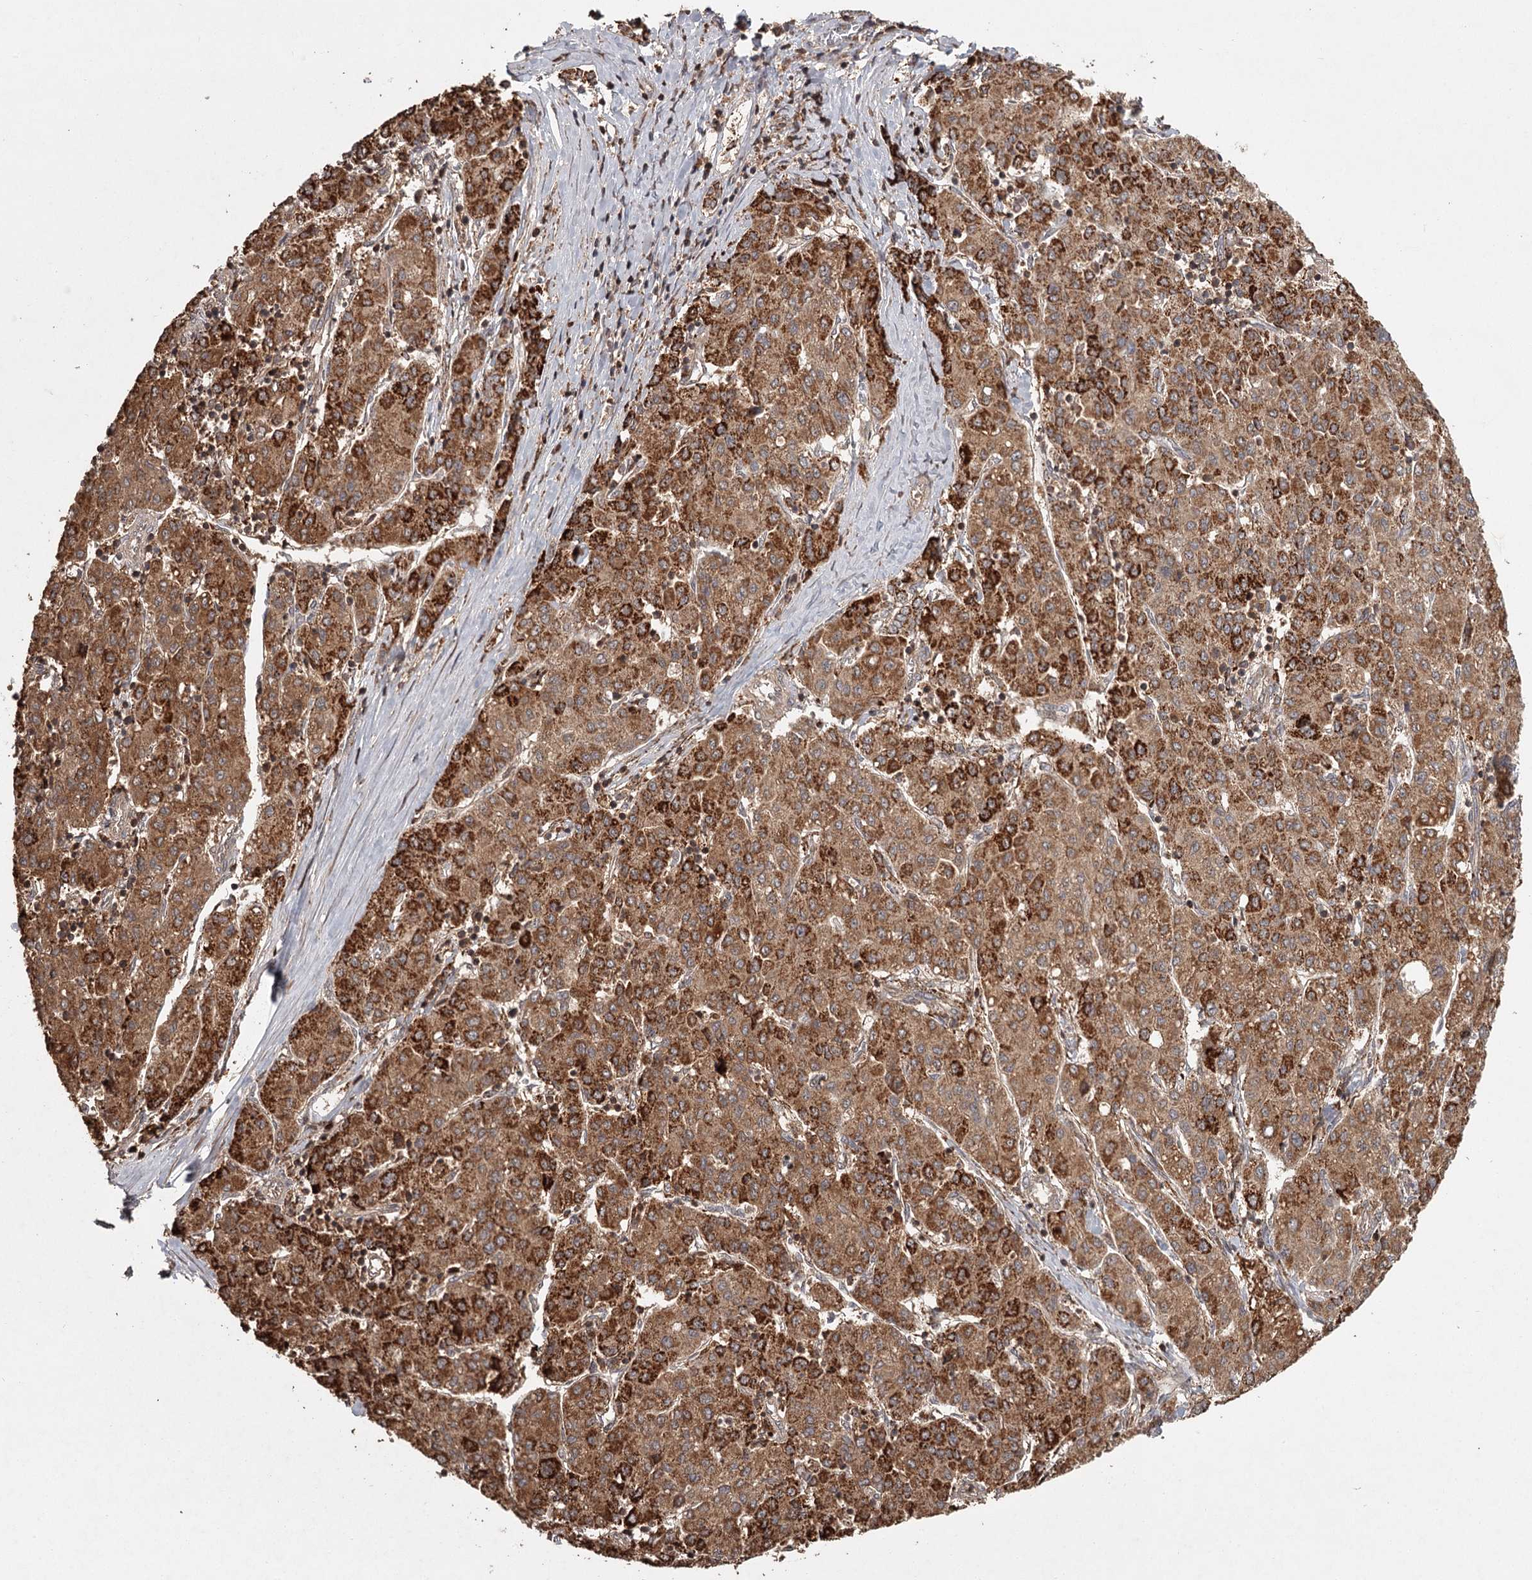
{"staining": {"intensity": "strong", "quantity": ">75%", "location": "cytoplasmic/membranous"}, "tissue": "liver cancer", "cell_type": "Tumor cells", "image_type": "cancer", "snomed": [{"axis": "morphology", "description": "Carcinoma, Hepatocellular, NOS"}, {"axis": "topography", "description": "Liver"}], "caption": "Immunohistochemistry (IHC) staining of liver cancer (hepatocellular carcinoma), which displays high levels of strong cytoplasmic/membranous positivity in about >75% of tumor cells indicating strong cytoplasmic/membranous protein staining. The staining was performed using DAB (brown) for protein detection and nuclei were counterstained in hematoxylin (blue).", "gene": "FAXC", "patient": {"sex": "male", "age": 65}}